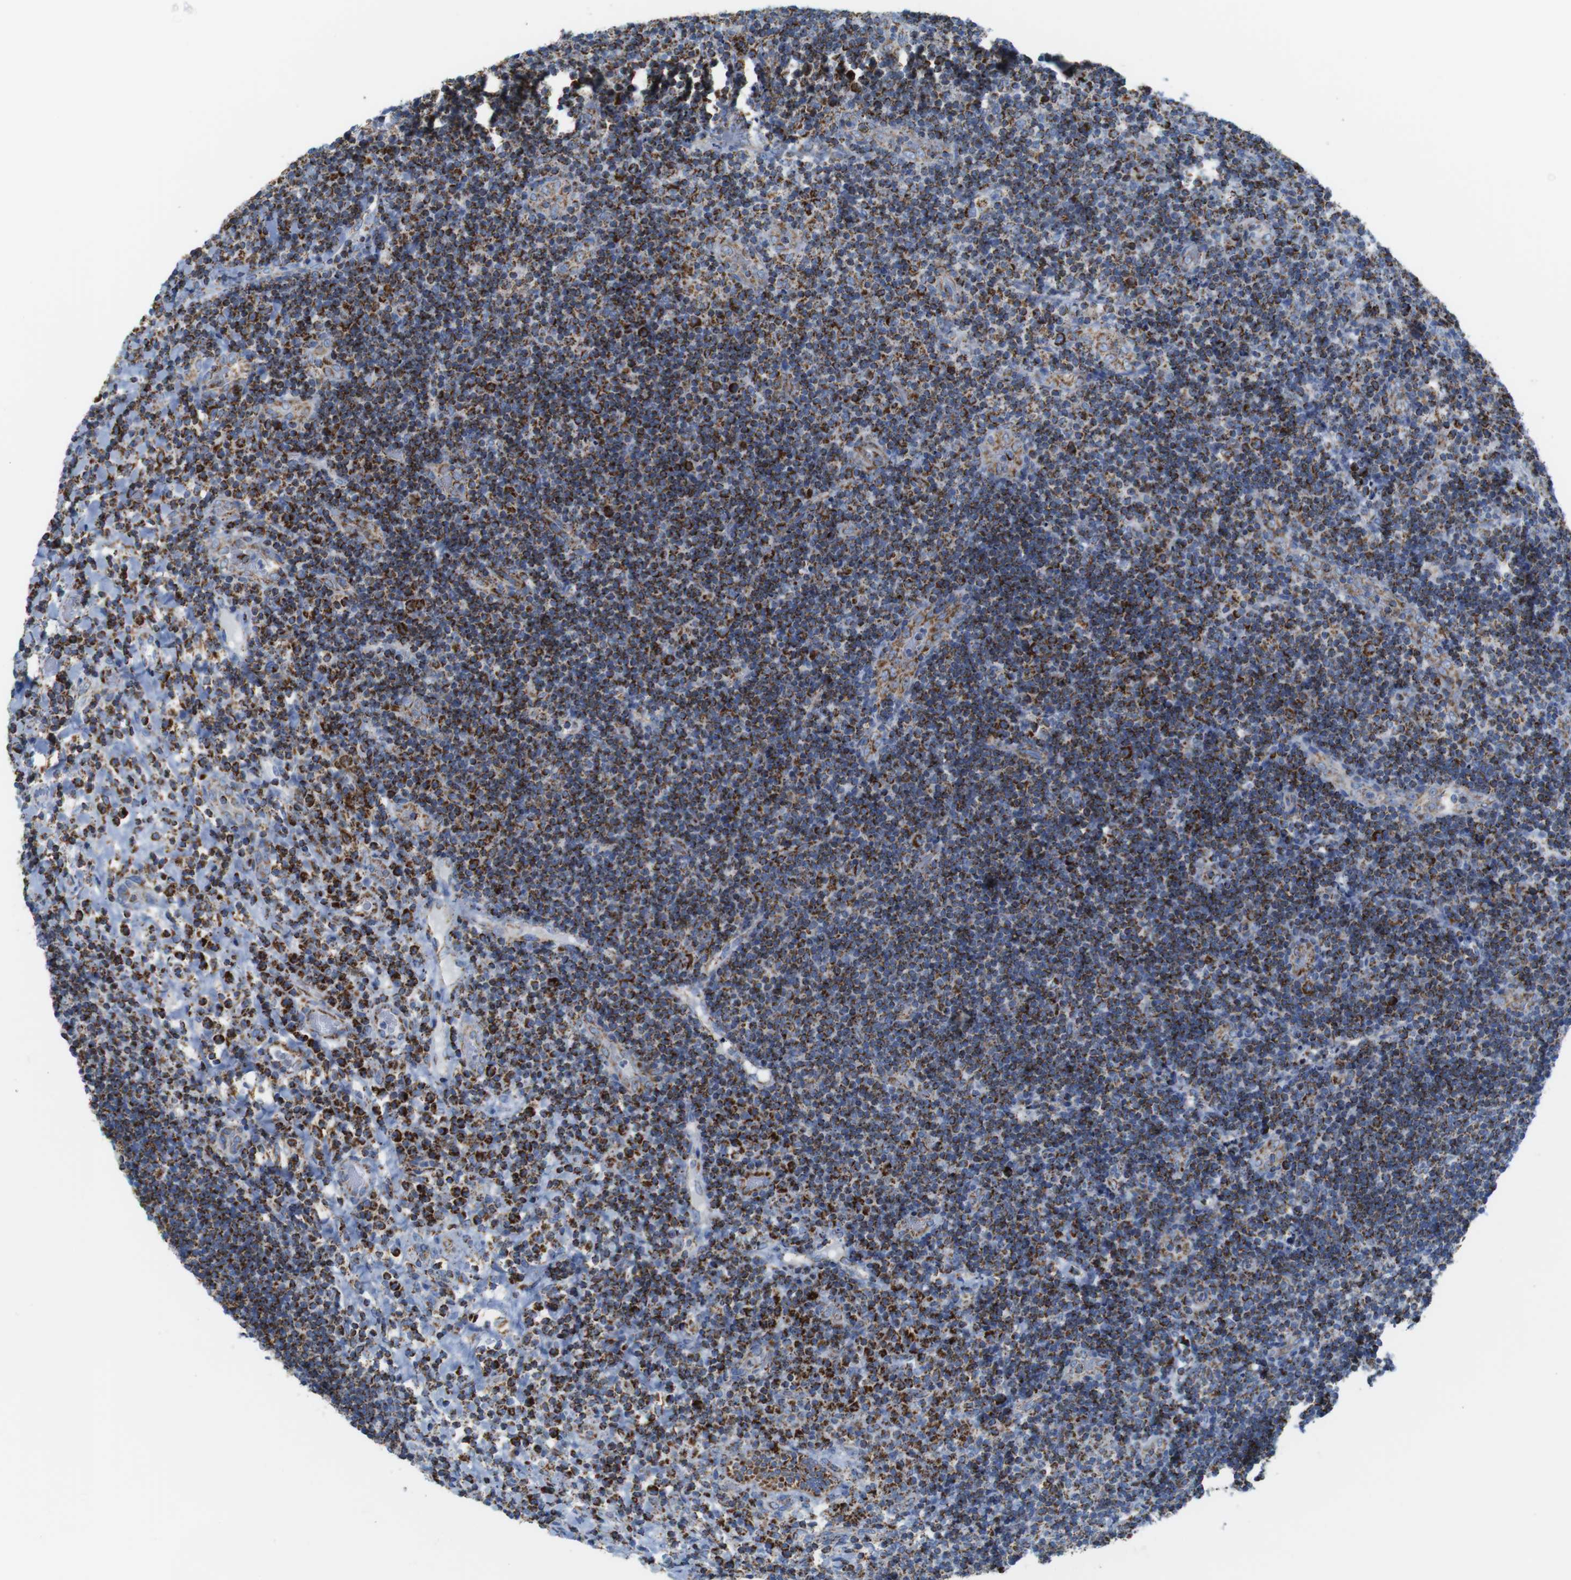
{"staining": {"intensity": "strong", "quantity": ">75%", "location": "cytoplasmic/membranous"}, "tissue": "lymphoma", "cell_type": "Tumor cells", "image_type": "cancer", "snomed": [{"axis": "morphology", "description": "Malignant lymphoma, non-Hodgkin's type, High grade"}, {"axis": "topography", "description": "Tonsil"}], "caption": "An image of human lymphoma stained for a protein demonstrates strong cytoplasmic/membranous brown staining in tumor cells.", "gene": "ATP5PO", "patient": {"sex": "female", "age": 36}}